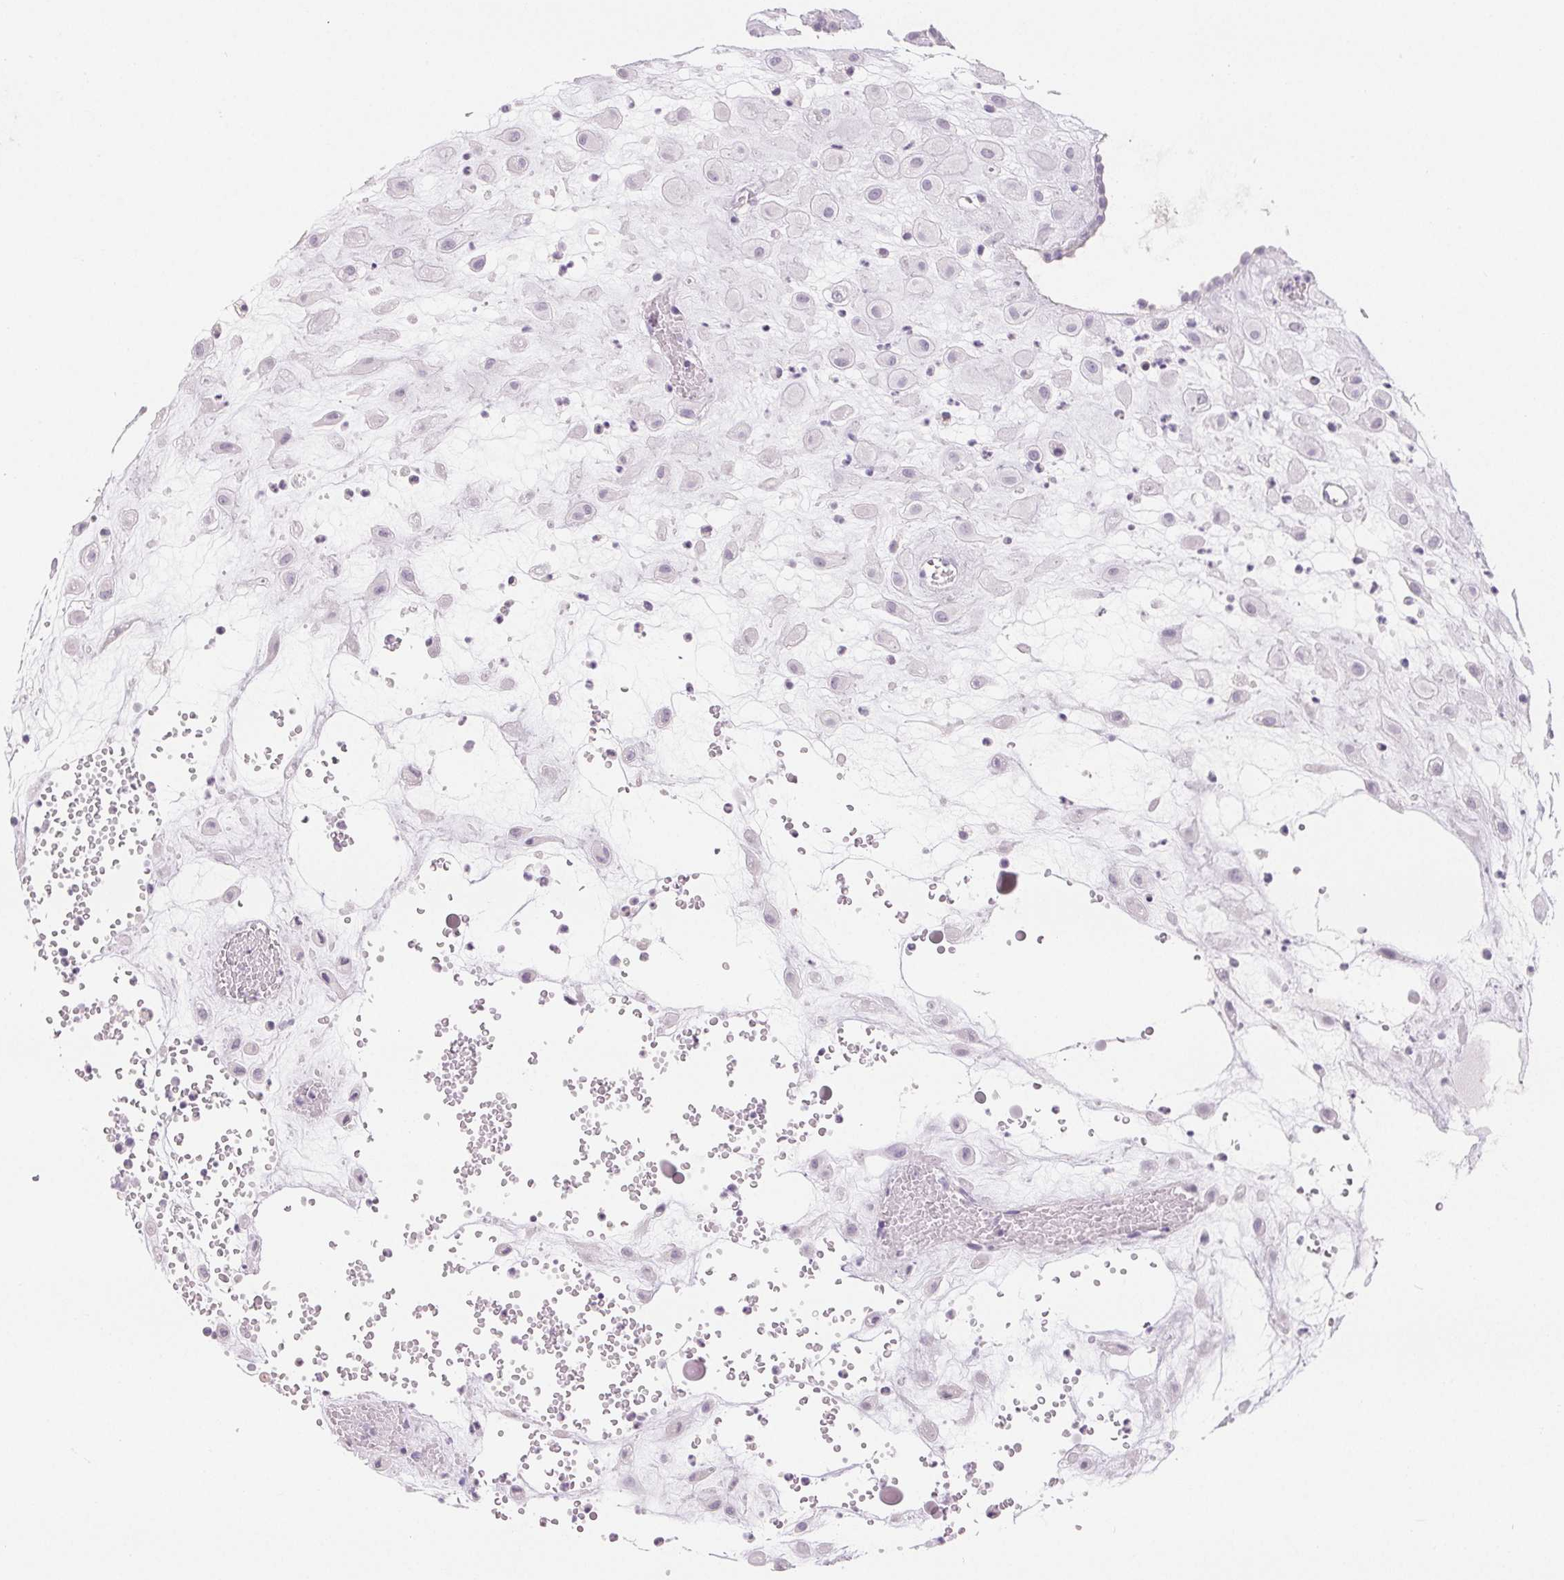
{"staining": {"intensity": "negative", "quantity": "none", "location": "none"}, "tissue": "placenta", "cell_type": "Decidual cells", "image_type": "normal", "snomed": [{"axis": "morphology", "description": "Normal tissue, NOS"}, {"axis": "topography", "description": "Placenta"}], "caption": "Immunohistochemistry photomicrograph of unremarkable placenta: placenta stained with DAB (3,3'-diaminobenzidine) reveals no significant protein positivity in decidual cells. Nuclei are stained in blue.", "gene": "CD69", "patient": {"sex": "female", "age": 24}}